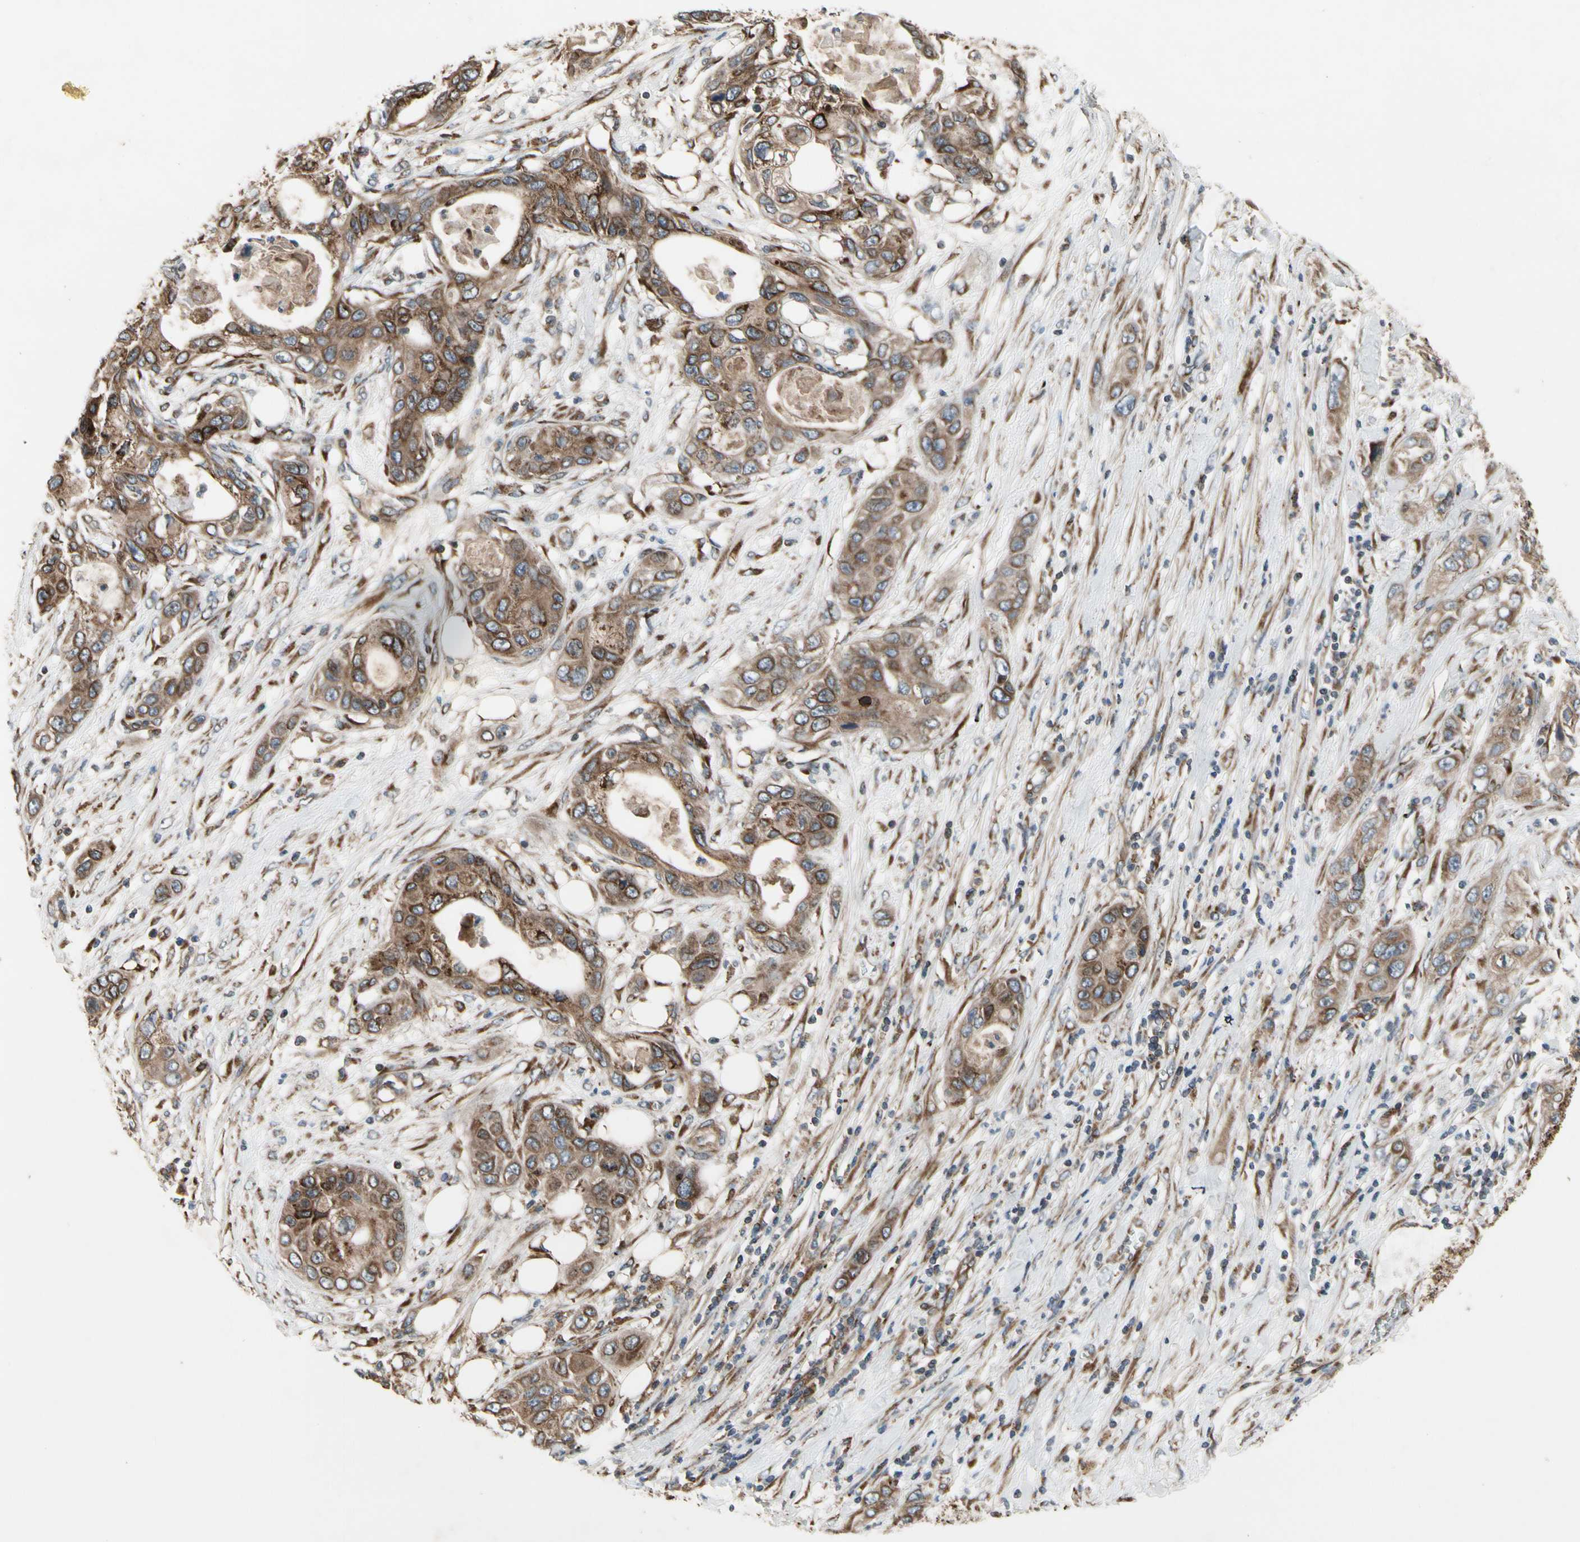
{"staining": {"intensity": "moderate", "quantity": ">75%", "location": "cytoplasmic/membranous"}, "tissue": "pancreatic cancer", "cell_type": "Tumor cells", "image_type": "cancer", "snomed": [{"axis": "morphology", "description": "Adenocarcinoma, NOS"}, {"axis": "topography", "description": "Pancreas"}], "caption": "Pancreatic cancer (adenocarcinoma) was stained to show a protein in brown. There is medium levels of moderate cytoplasmic/membranous positivity in about >75% of tumor cells.", "gene": "SLC39A9", "patient": {"sex": "female", "age": 70}}